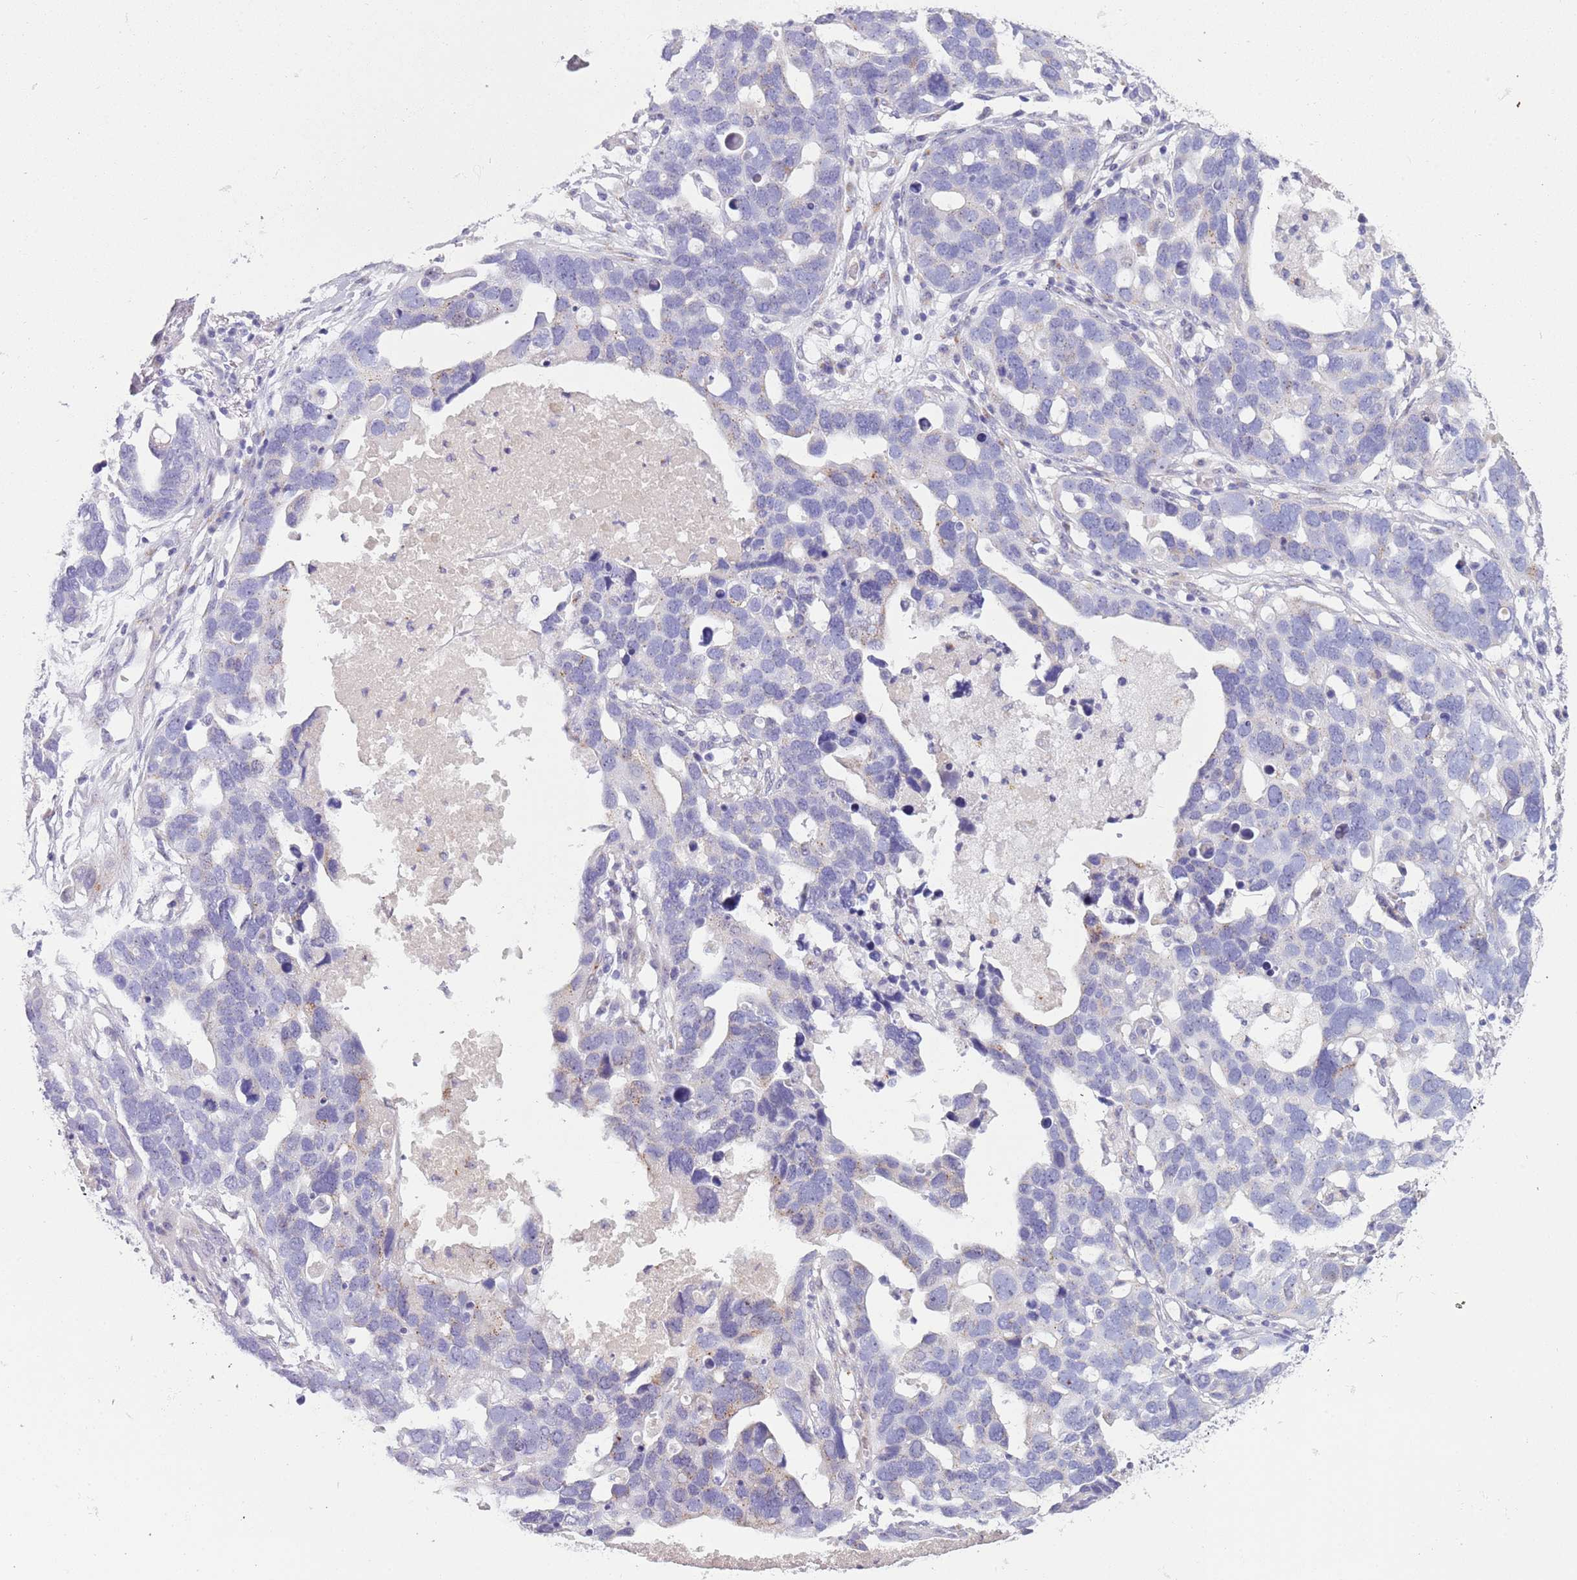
{"staining": {"intensity": "negative", "quantity": "none", "location": "none"}, "tissue": "ovarian cancer", "cell_type": "Tumor cells", "image_type": "cancer", "snomed": [{"axis": "morphology", "description": "Cystadenocarcinoma, serous, NOS"}, {"axis": "topography", "description": "Ovary"}], "caption": "This is a micrograph of immunohistochemistry (IHC) staining of ovarian cancer (serous cystadenocarcinoma), which shows no staining in tumor cells.", "gene": "NBPF6", "patient": {"sex": "female", "age": 54}}